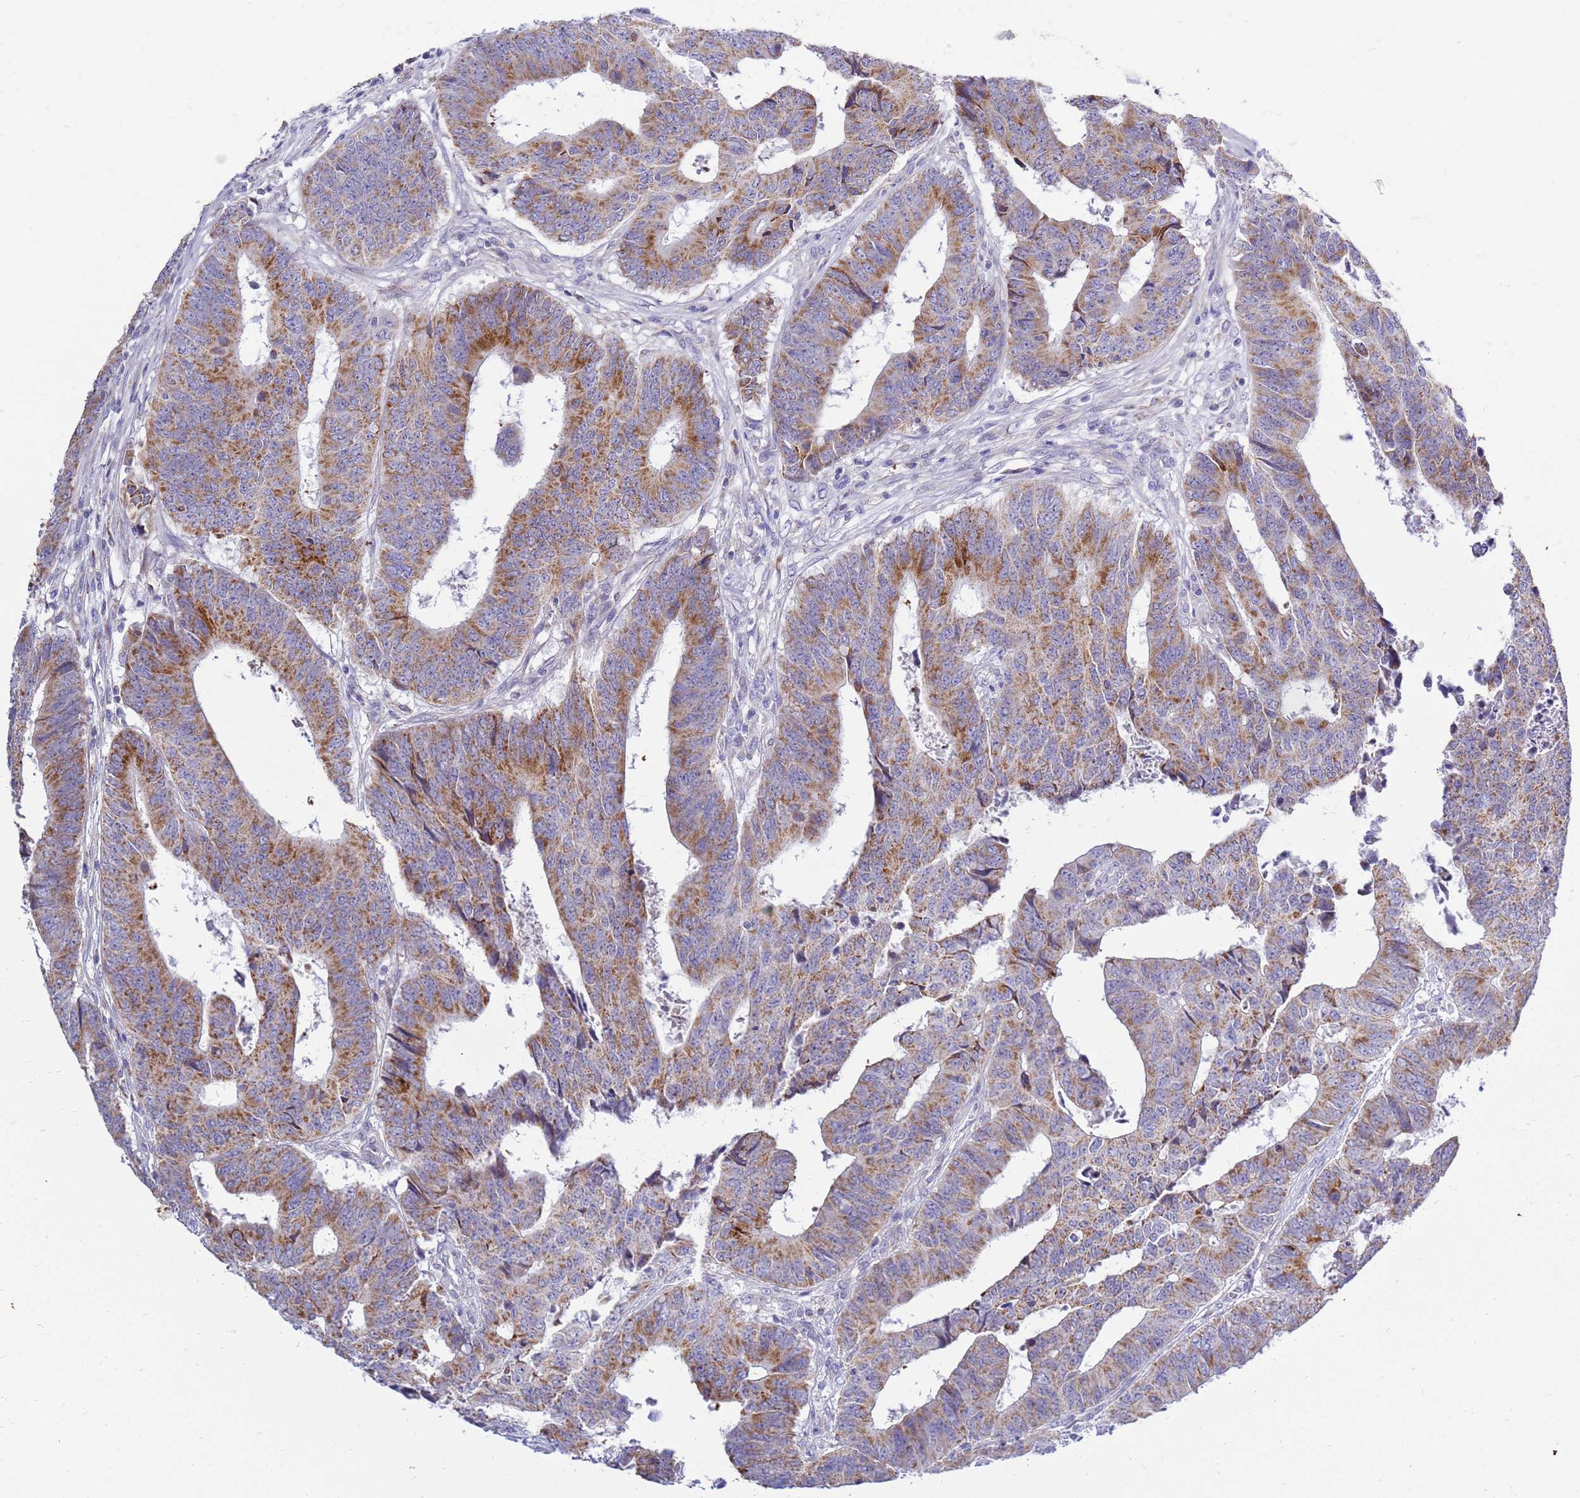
{"staining": {"intensity": "moderate", "quantity": ">75%", "location": "cytoplasmic/membranous"}, "tissue": "colorectal cancer", "cell_type": "Tumor cells", "image_type": "cancer", "snomed": [{"axis": "morphology", "description": "Adenocarcinoma, NOS"}, {"axis": "topography", "description": "Rectum"}], "caption": "Adenocarcinoma (colorectal) was stained to show a protein in brown. There is medium levels of moderate cytoplasmic/membranous expression in approximately >75% of tumor cells. (brown staining indicates protein expression, while blue staining denotes nuclei).", "gene": "IGF1R", "patient": {"sex": "male", "age": 84}}